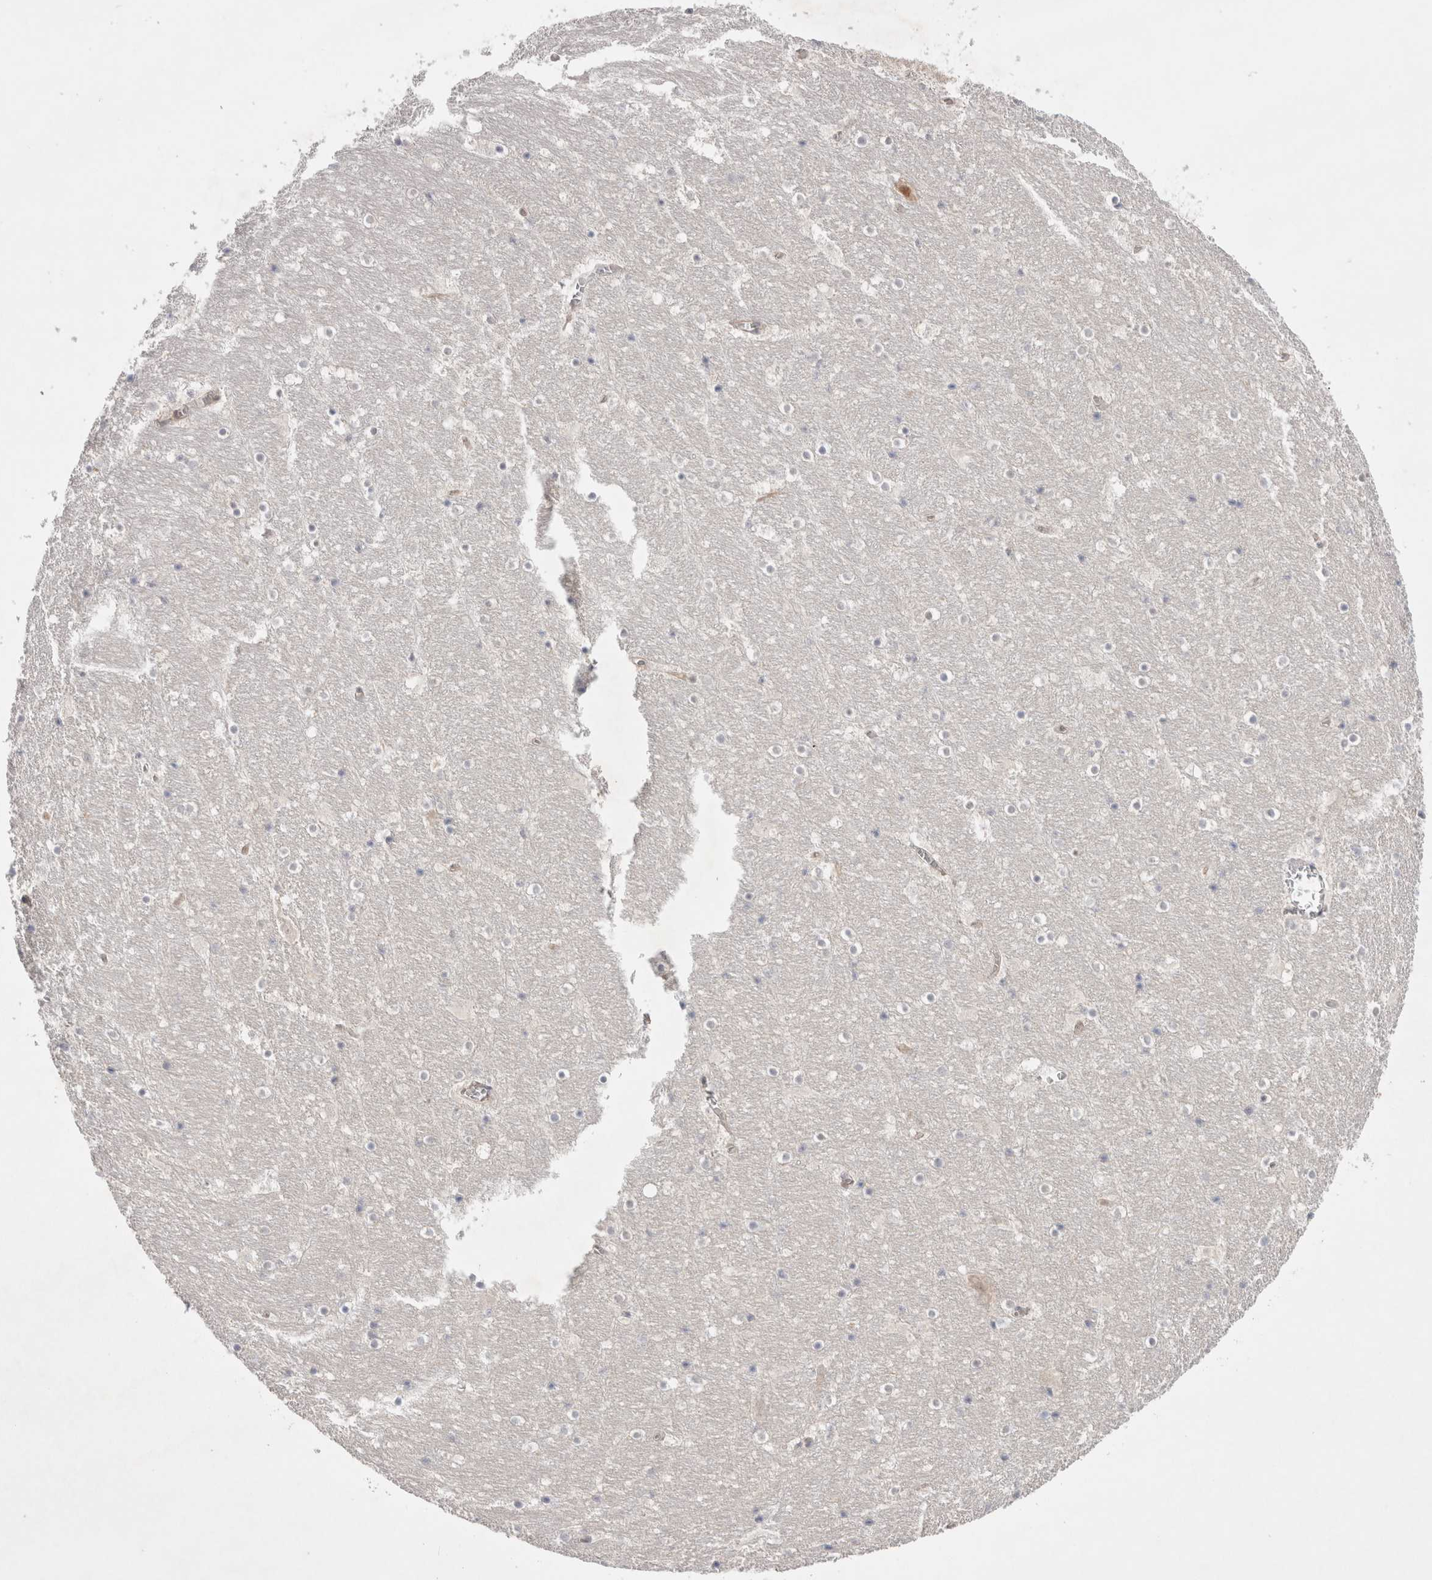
{"staining": {"intensity": "negative", "quantity": "none", "location": "none"}, "tissue": "hippocampus", "cell_type": "Glial cells", "image_type": "normal", "snomed": [{"axis": "morphology", "description": "Normal tissue, NOS"}, {"axis": "topography", "description": "Hippocampus"}], "caption": "Immunohistochemistry (IHC) image of unremarkable hippocampus stained for a protein (brown), which reveals no positivity in glial cells.", "gene": "WIPF2", "patient": {"sex": "male", "age": 45}}